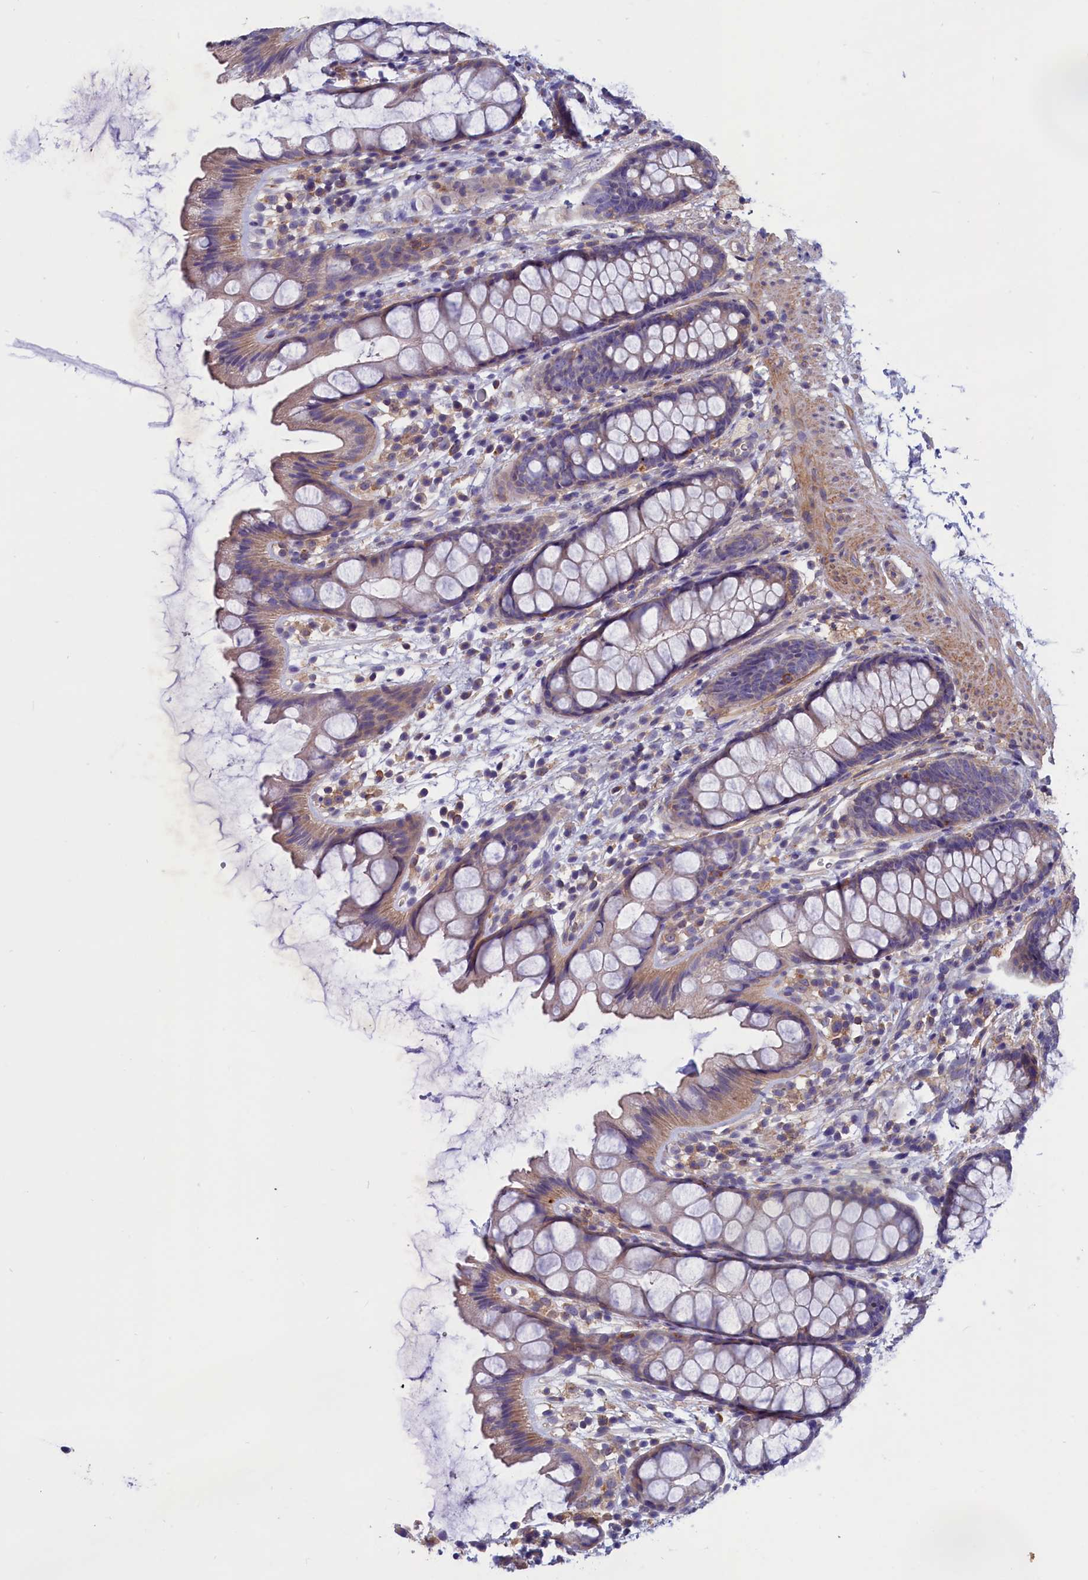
{"staining": {"intensity": "weak", "quantity": ">75%", "location": "cytoplasmic/membranous"}, "tissue": "rectum", "cell_type": "Glandular cells", "image_type": "normal", "snomed": [{"axis": "morphology", "description": "Normal tissue, NOS"}, {"axis": "topography", "description": "Rectum"}], "caption": "IHC micrograph of benign rectum: human rectum stained using IHC displays low levels of weak protein expression localized specifically in the cytoplasmic/membranous of glandular cells, appearing as a cytoplasmic/membranous brown color.", "gene": "AMDHD2", "patient": {"sex": "female", "age": 65}}